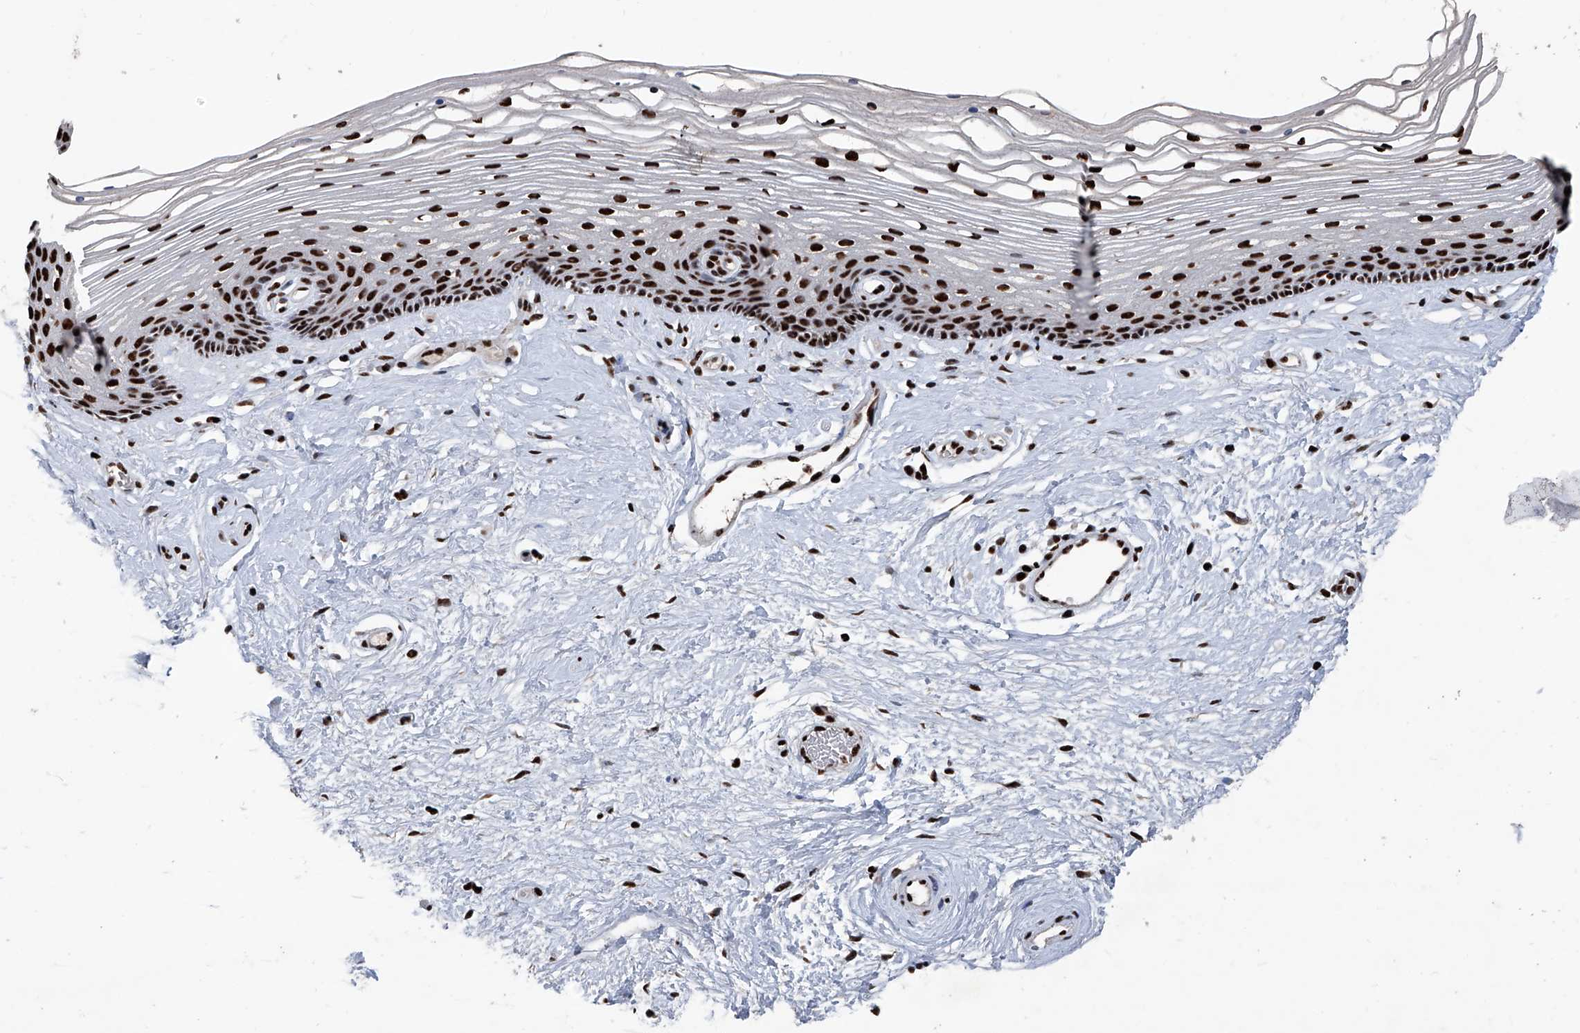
{"staining": {"intensity": "strong", "quantity": ">75%", "location": "nuclear"}, "tissue": "vagina", "cell_type": "Squamous epithelial cells", "image_type": "normal", "snomed": [{"axis": "morphology", "description": "Normal tissue, NOS"}, {"axis": "topography", "description": "Vagina"}], "caption": "Vagina stained with DAB IHC demonstrates high levels of strong nuclear expression in about >75% of squamous epithelial cells.", "gene": "DDX39B", "patient": {"sex": "female", "age": 46}}